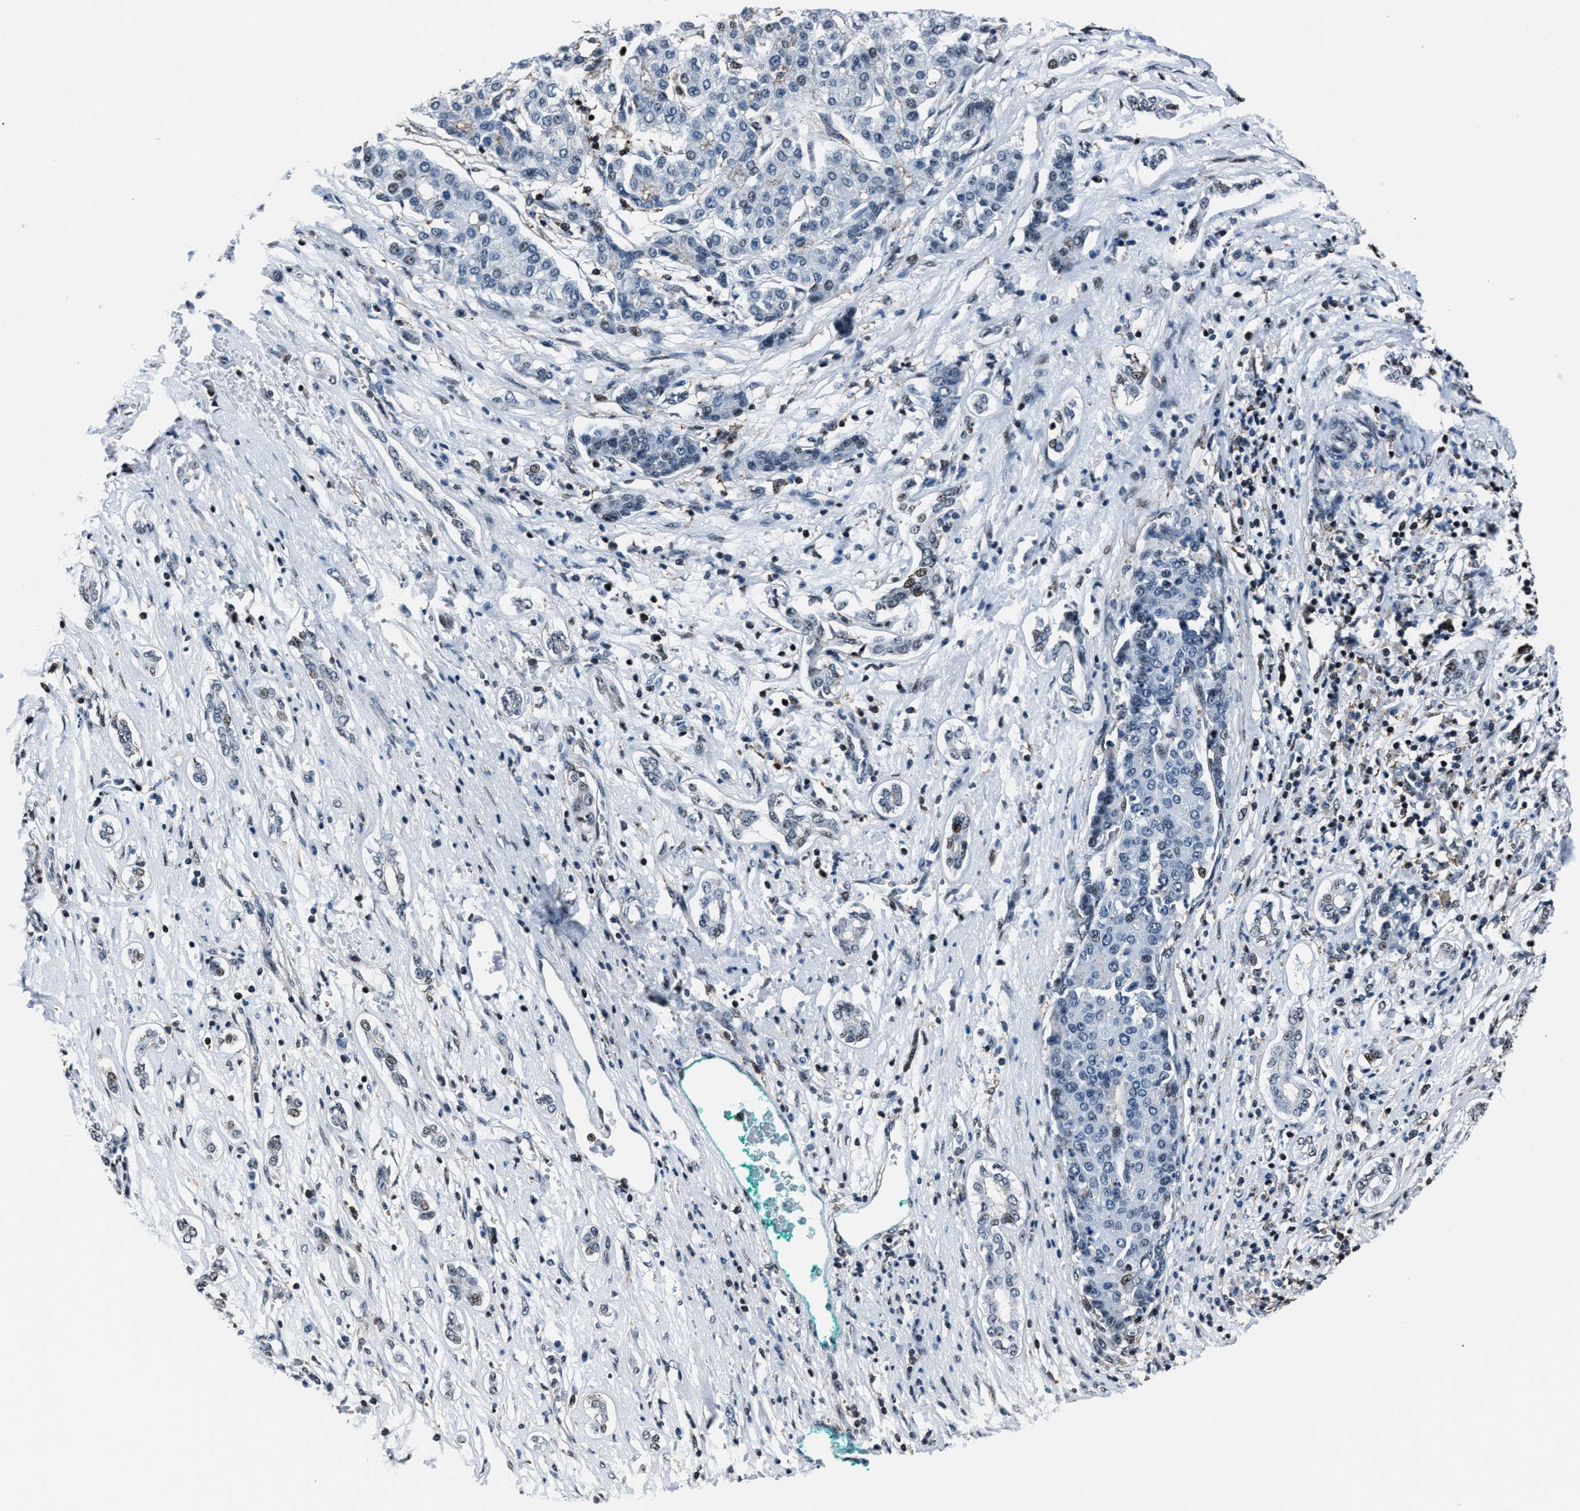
{"staining": {"intensity": "negative", "quantity": "none", "location": "none"}, "tissue": "liver cancer", "cell_type": "Tumor cells", "image_type": "cancer", "snomed": [{"axis": "morphology", "description": "Carcinoma, Hepatocellular, NOS"}, {"axis": "topography", "description": "Liver"}], "caption": "This is an immunohistochemistry (IHC) micrograph of human liver hepatocellular carcinoma. There is no expression in tumor cells.", "gene": "PPIE", "patient": {"sex": "male", "age": 65}}